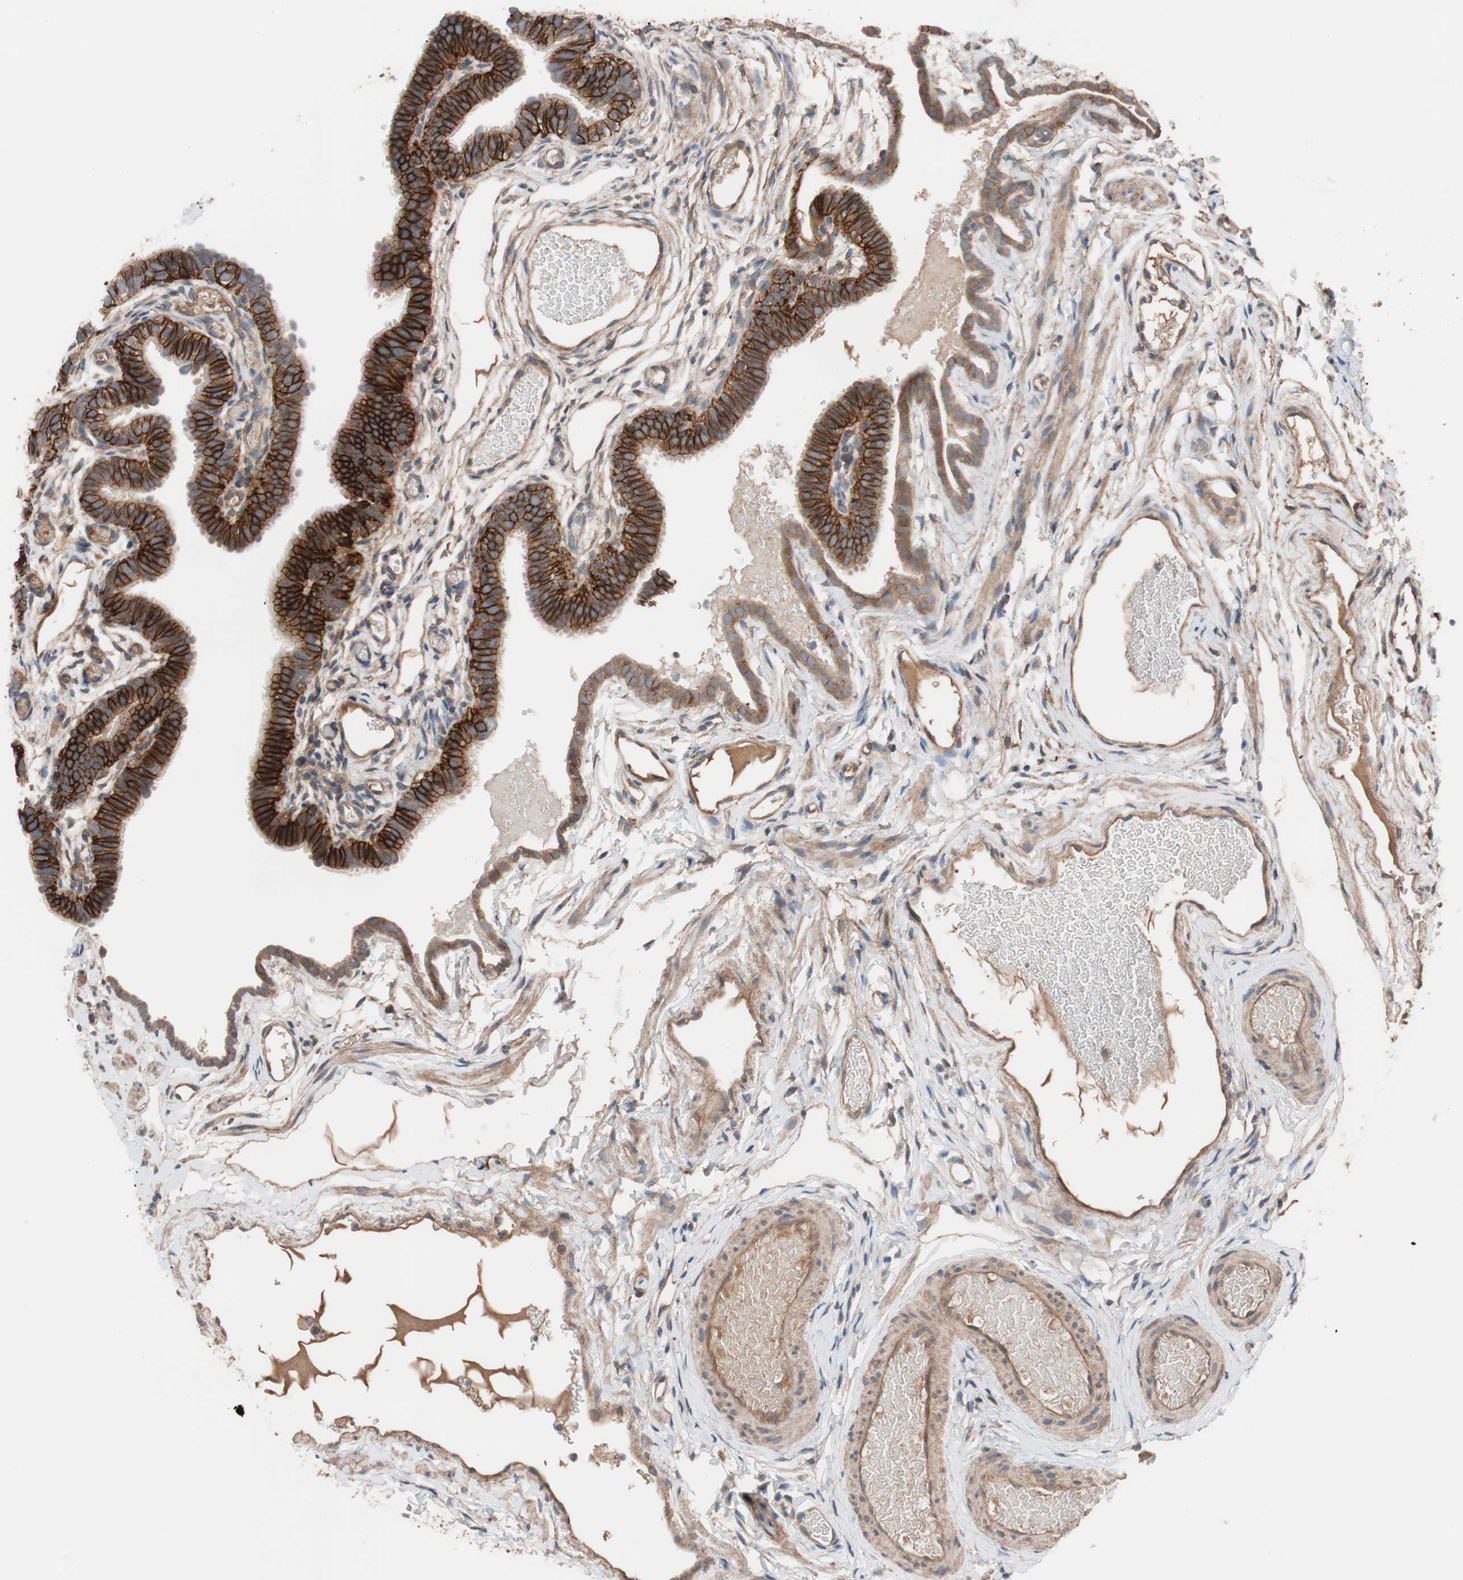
{"staining": {"intensity": "strong", "quantity": ">75%", "location": "cytoplasmic/membranous"}, "tissue": "fallopian tube", "cell_type": "Glandular cells", "image_type": "normal", "snomed": [{"axis": "morphology", "description": "Normal tissue, NOS"}, {"axis": "topography", "description": "Fallopian tube"}, {"axis": "topography", "description": "Placenta"}], "caption": "Glandular cells display high levels of strong cytoplasmic/membranous positivity in about >75% of cells in unremarkable human fallopian tube.", "gene": "SDC4", "patient": {"sex": "female", "age": 34}}